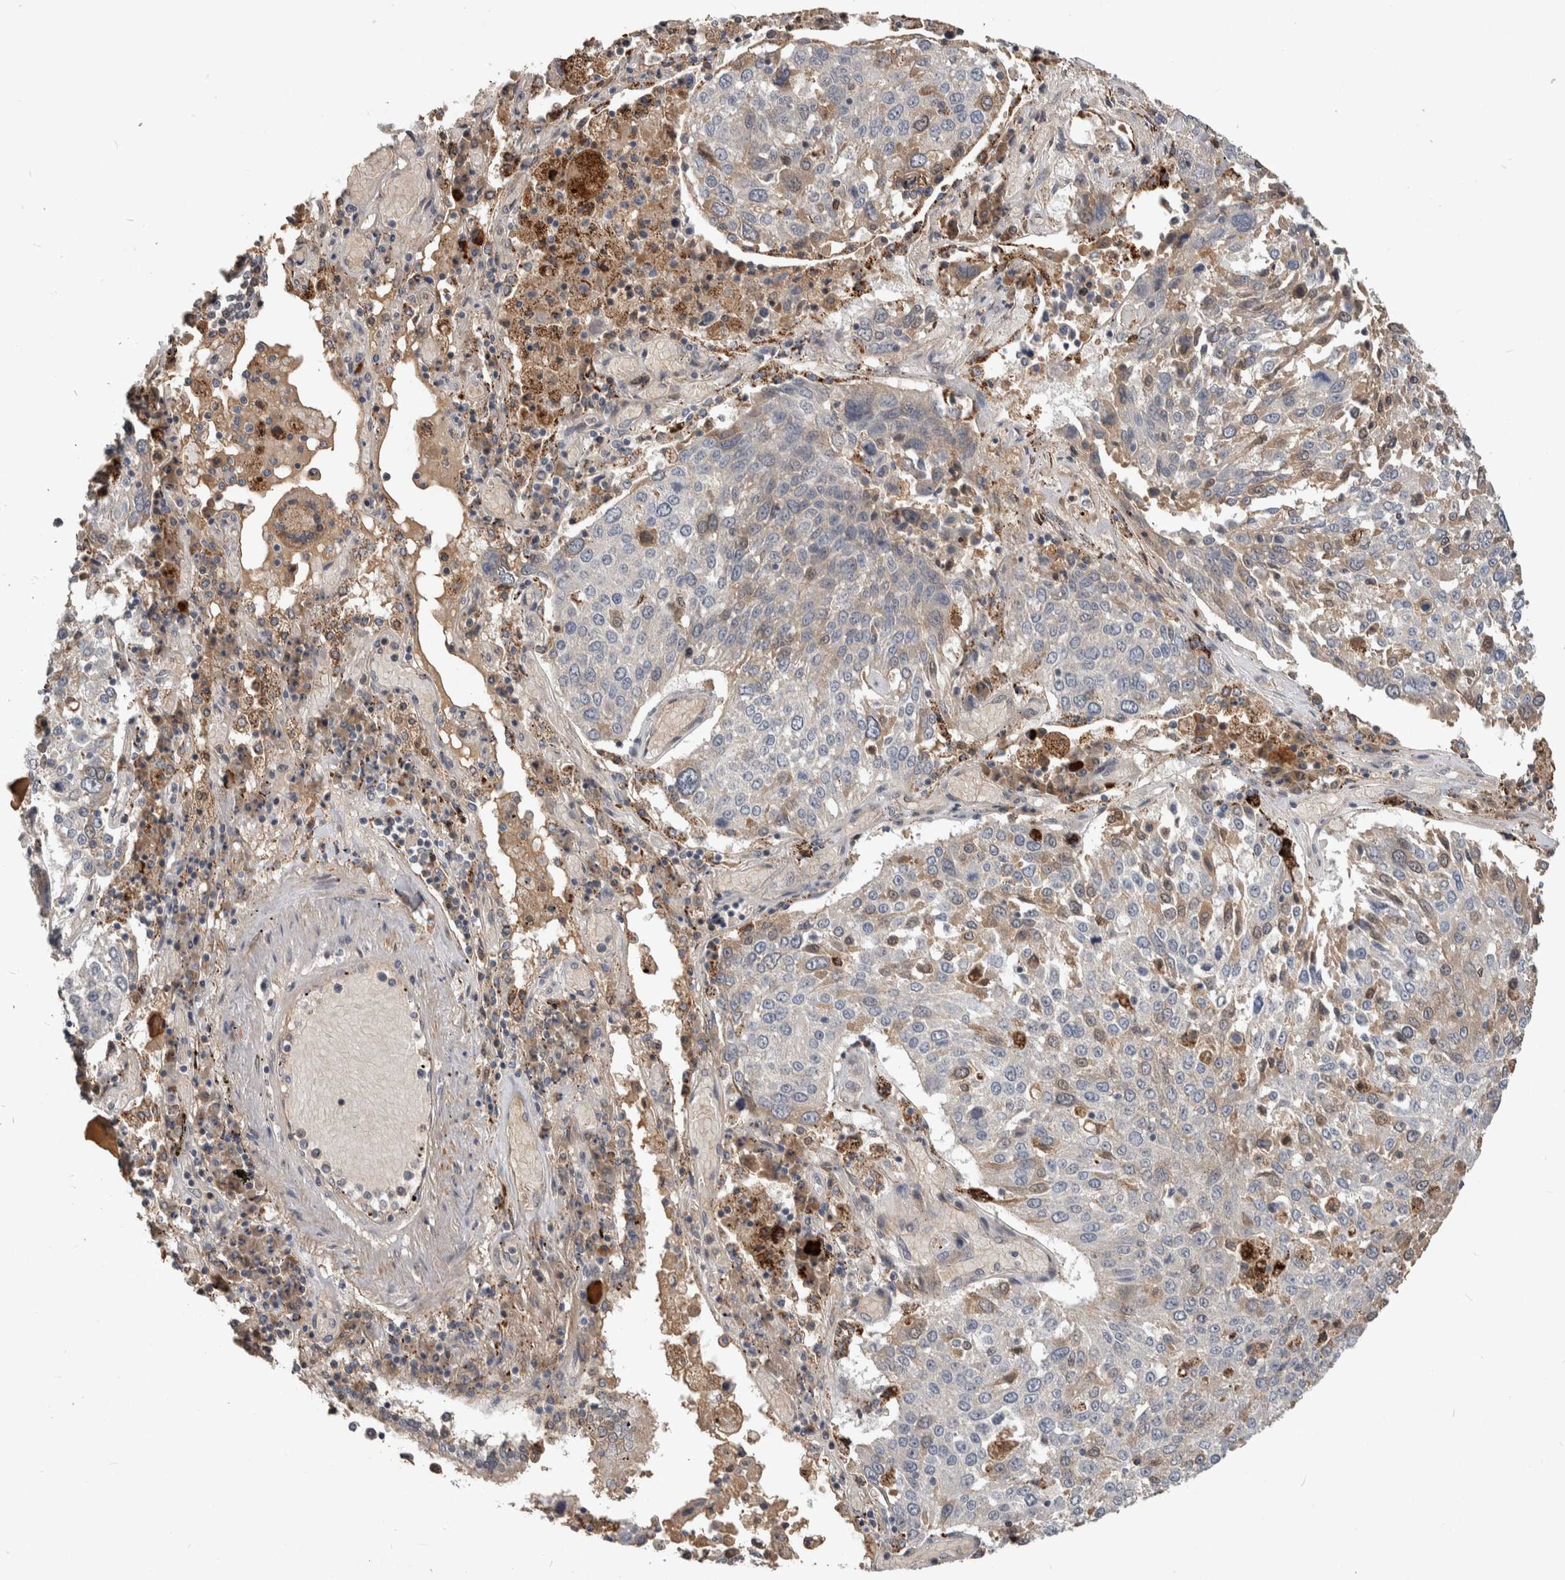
{"staining": {"intensity": "negative", "quantity": "none", "location": "none"}, "tissue": "lung cancer", "cell_type": "Tumor cells", "image_type": "cancer", "snomed": [{"axis": "morphology", "description": "Squamous cell carcinoma, NOS"}, {"axis": "topography", "description": "Lung"}], "caption": "A micrograph of squamous cell carcinoma (lung) stained for a protein demonstrates no brown staining in tumor cells.", "gene": "CHRM3", "patient": {"sex": "male", "age": 65}}